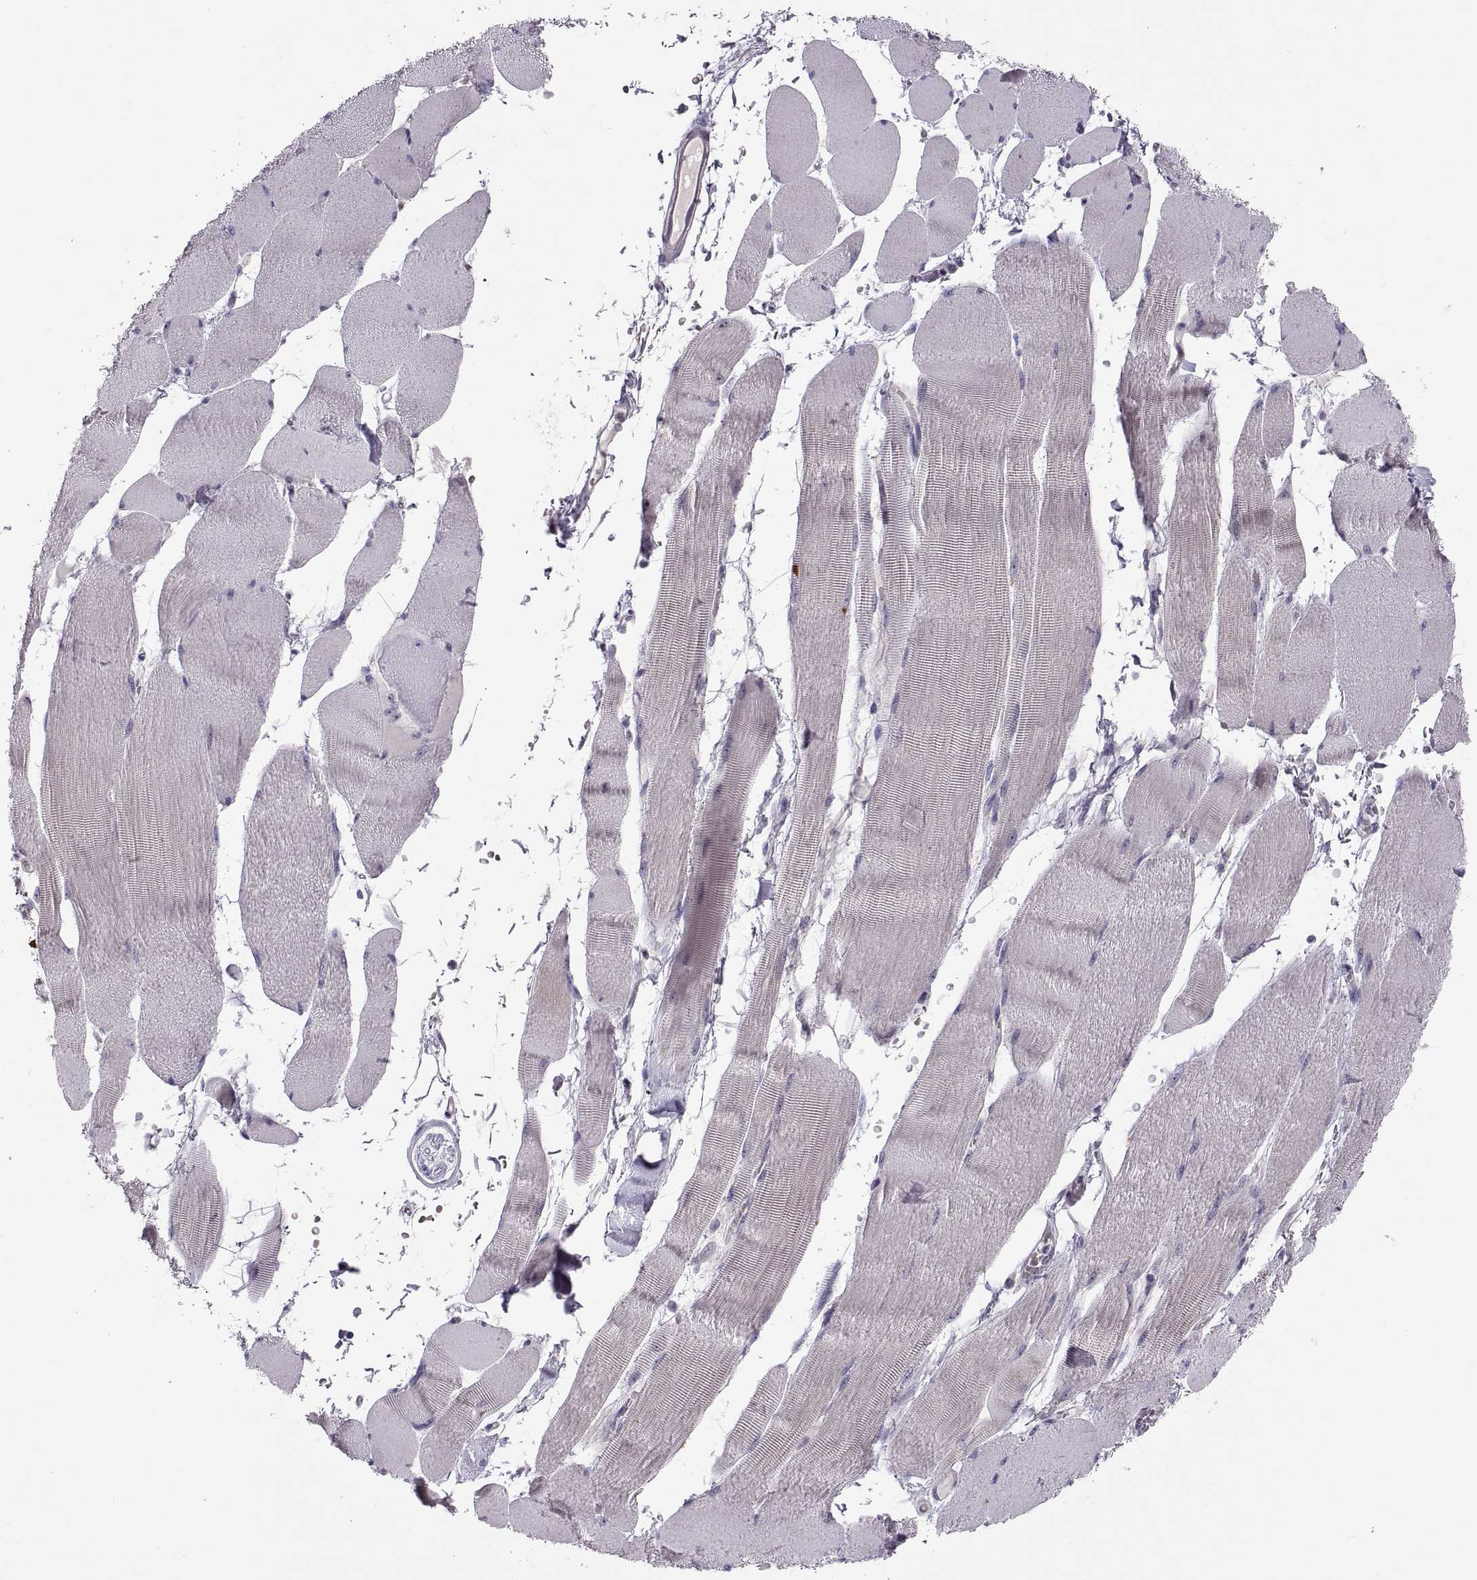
{"staining": {"intensity": "negative", "quantity": "none", "location": "none"}, "tissue": "skeletal muscle", "cell_type": "Myocytes", "image_type": "normal", "snomed": [{"axis": "morphology", "description": "Normal tissue, NOS"}, {"axis": "topography", "description": "Skeletal muscle"}], "caption": "Human skeletal muscle stained for a protein using immunohistochemistry exhibits no expression in myocytes.", "gene": "VSX2", "patient": {"sex": "male", "age": 56}}